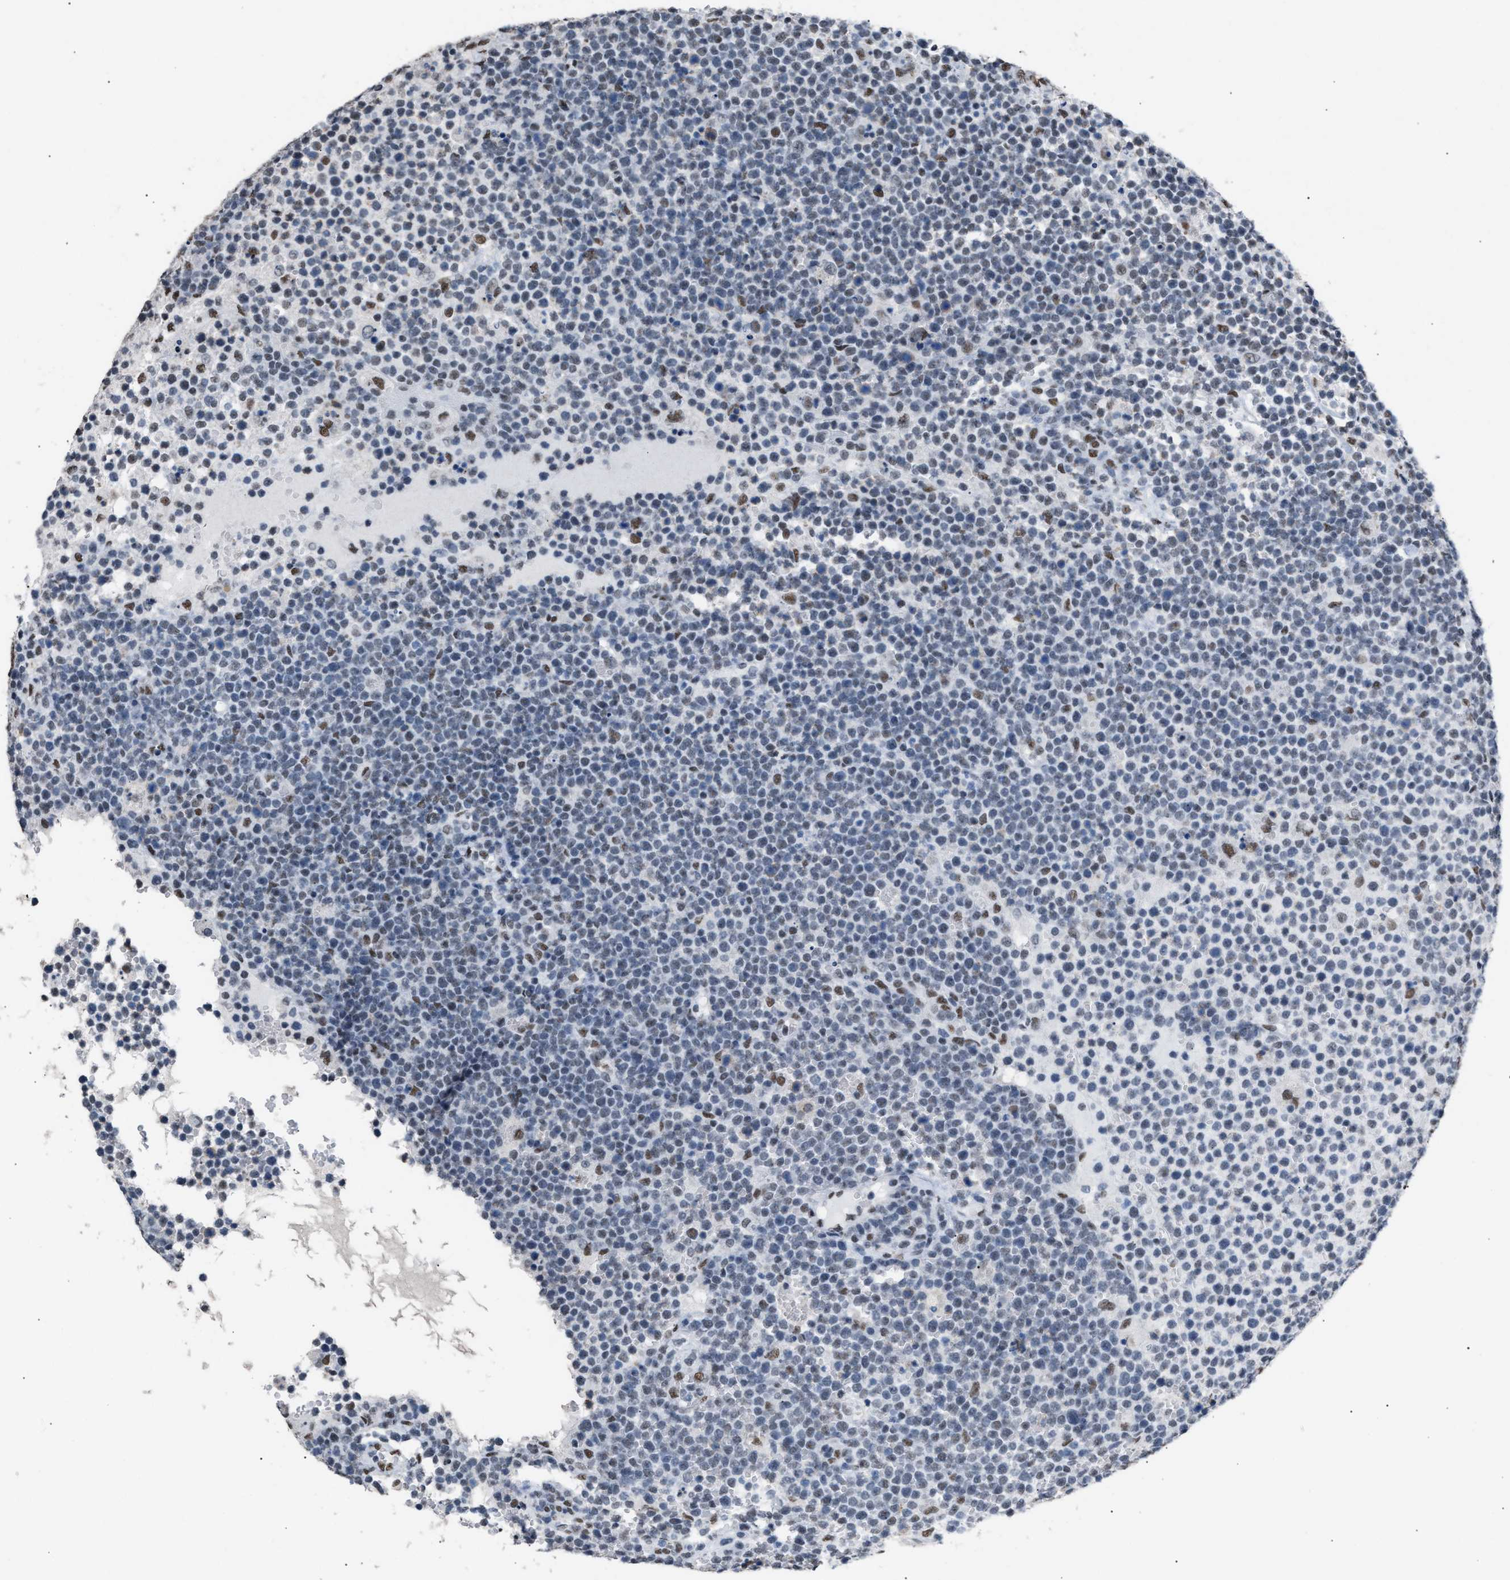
{"staining": {"intensity": "moderate", "quantity": "<25%", "location": "nuclear"}, "tissue": "lymphoma", "cell_type": "Tumor cells", "image_type": "cancer", "snomed": [{"axis": "morphology", "description": "Malignant lymphoma, non-Hodgkin's type, High grade"}, {"axis": "topography", "description": "Lymph node"}], "caption": "A brown stain labels moderate nuclear positivity of a protein in human high-grade malignant lymphoma, non-Hodgkin's type tumor cells.", "gene": "CCAR2", "patient": {"sex": "male", "age": 61}}